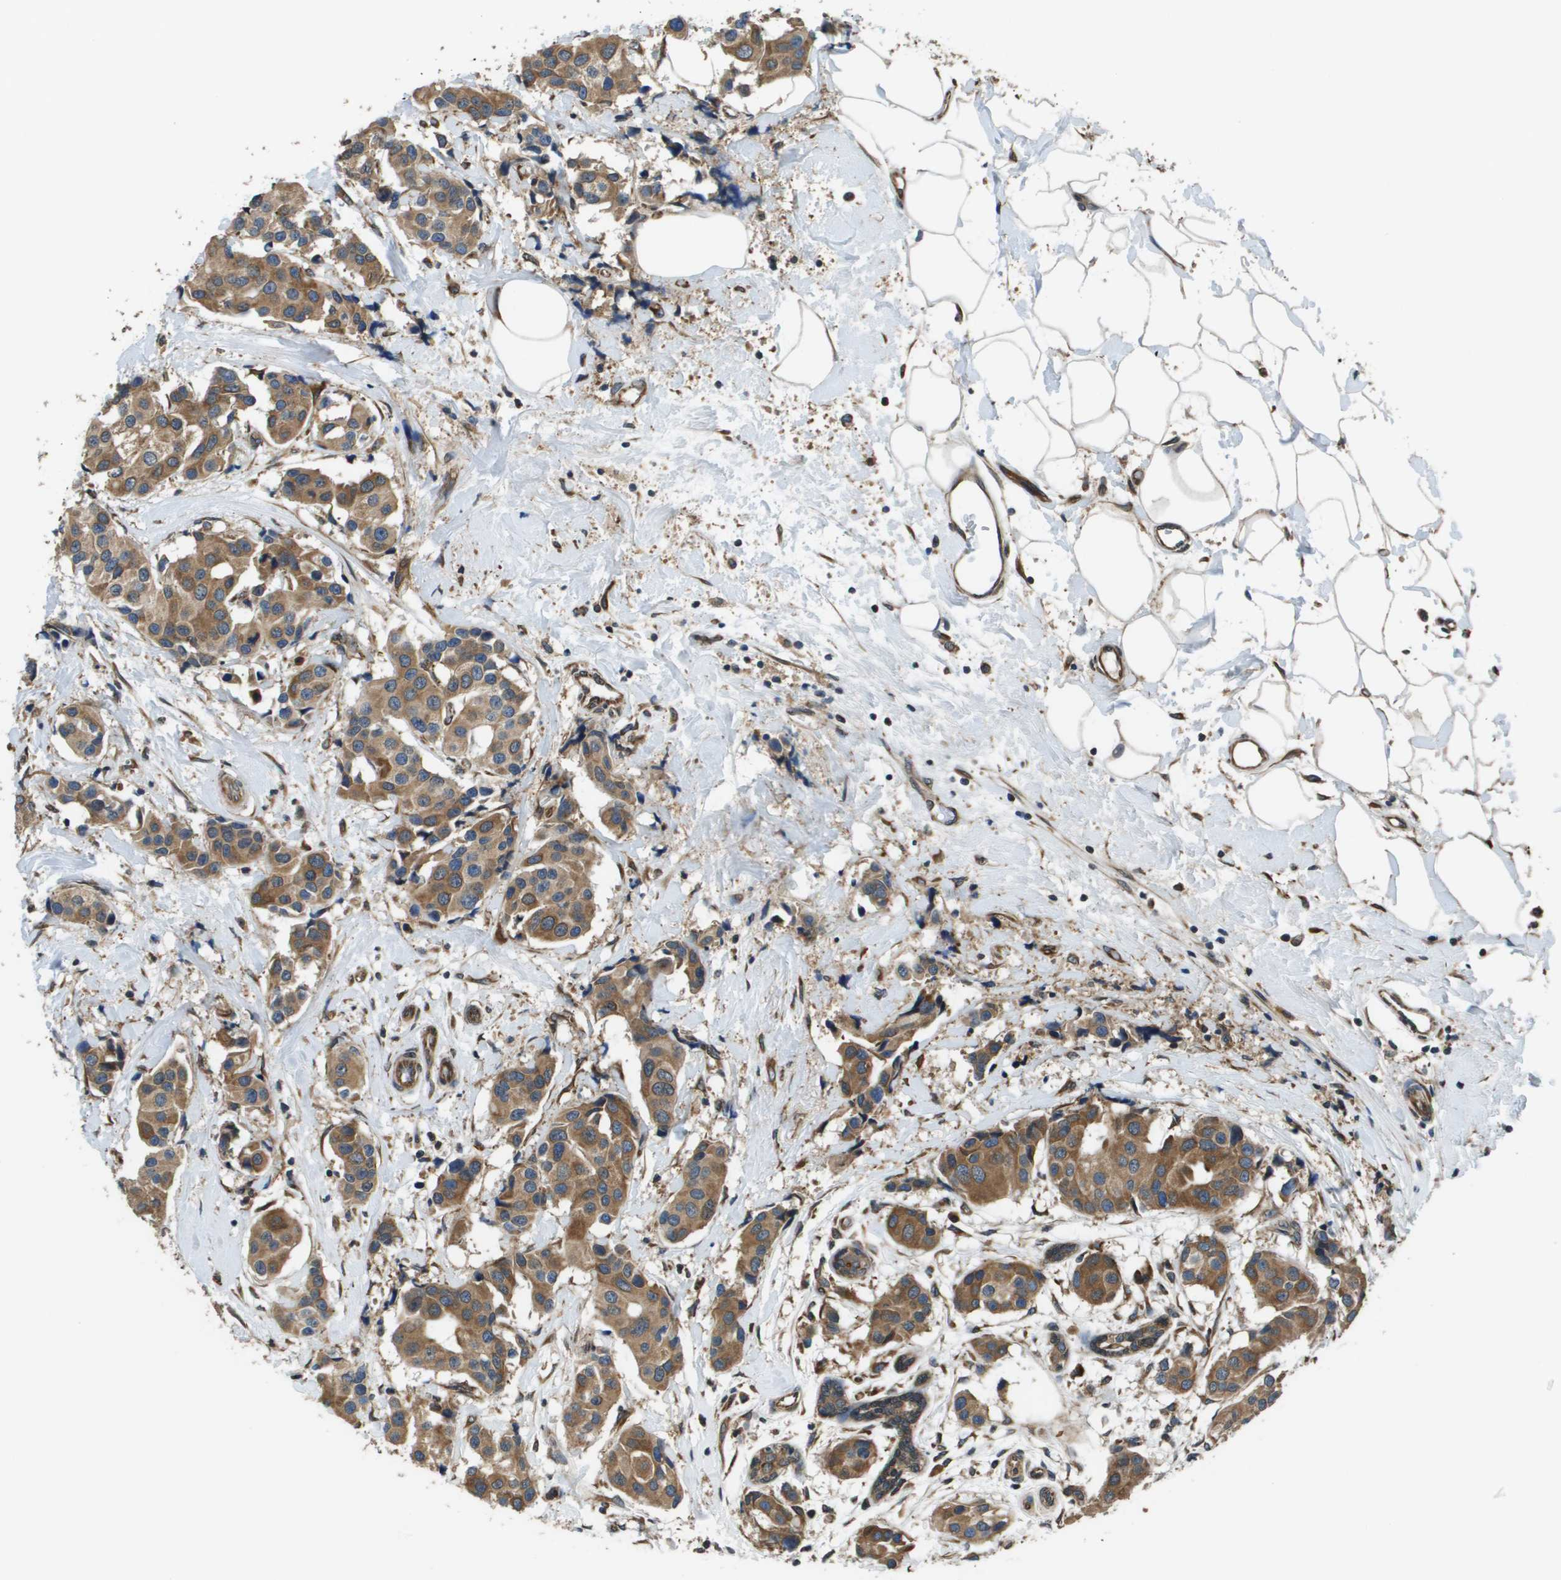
{"staining": {"intensity": "moderate", "quantity": ">75%", "location": "cytoplasmic/membranous"}, "tissue": "breast cancer", "cell_type": "Tumor cells", "image_type": "cancer", "snomed": [{"axis": "morphology", "description": "Normal tissue, NOS"}, {"axis": "morphology", "description": "Duct carcinoma"}, {"axis": "topography", "description": "Breast"}], "caption": "Intraductal carcinoma (breast) tissue demonstrates moderate cytoplasmic/membranous staining in approximately >75% of tumor cells, visualized by immunohistochemistry.", "gene": "SEC62", "patient": {"sex": "female", "age": 39}}